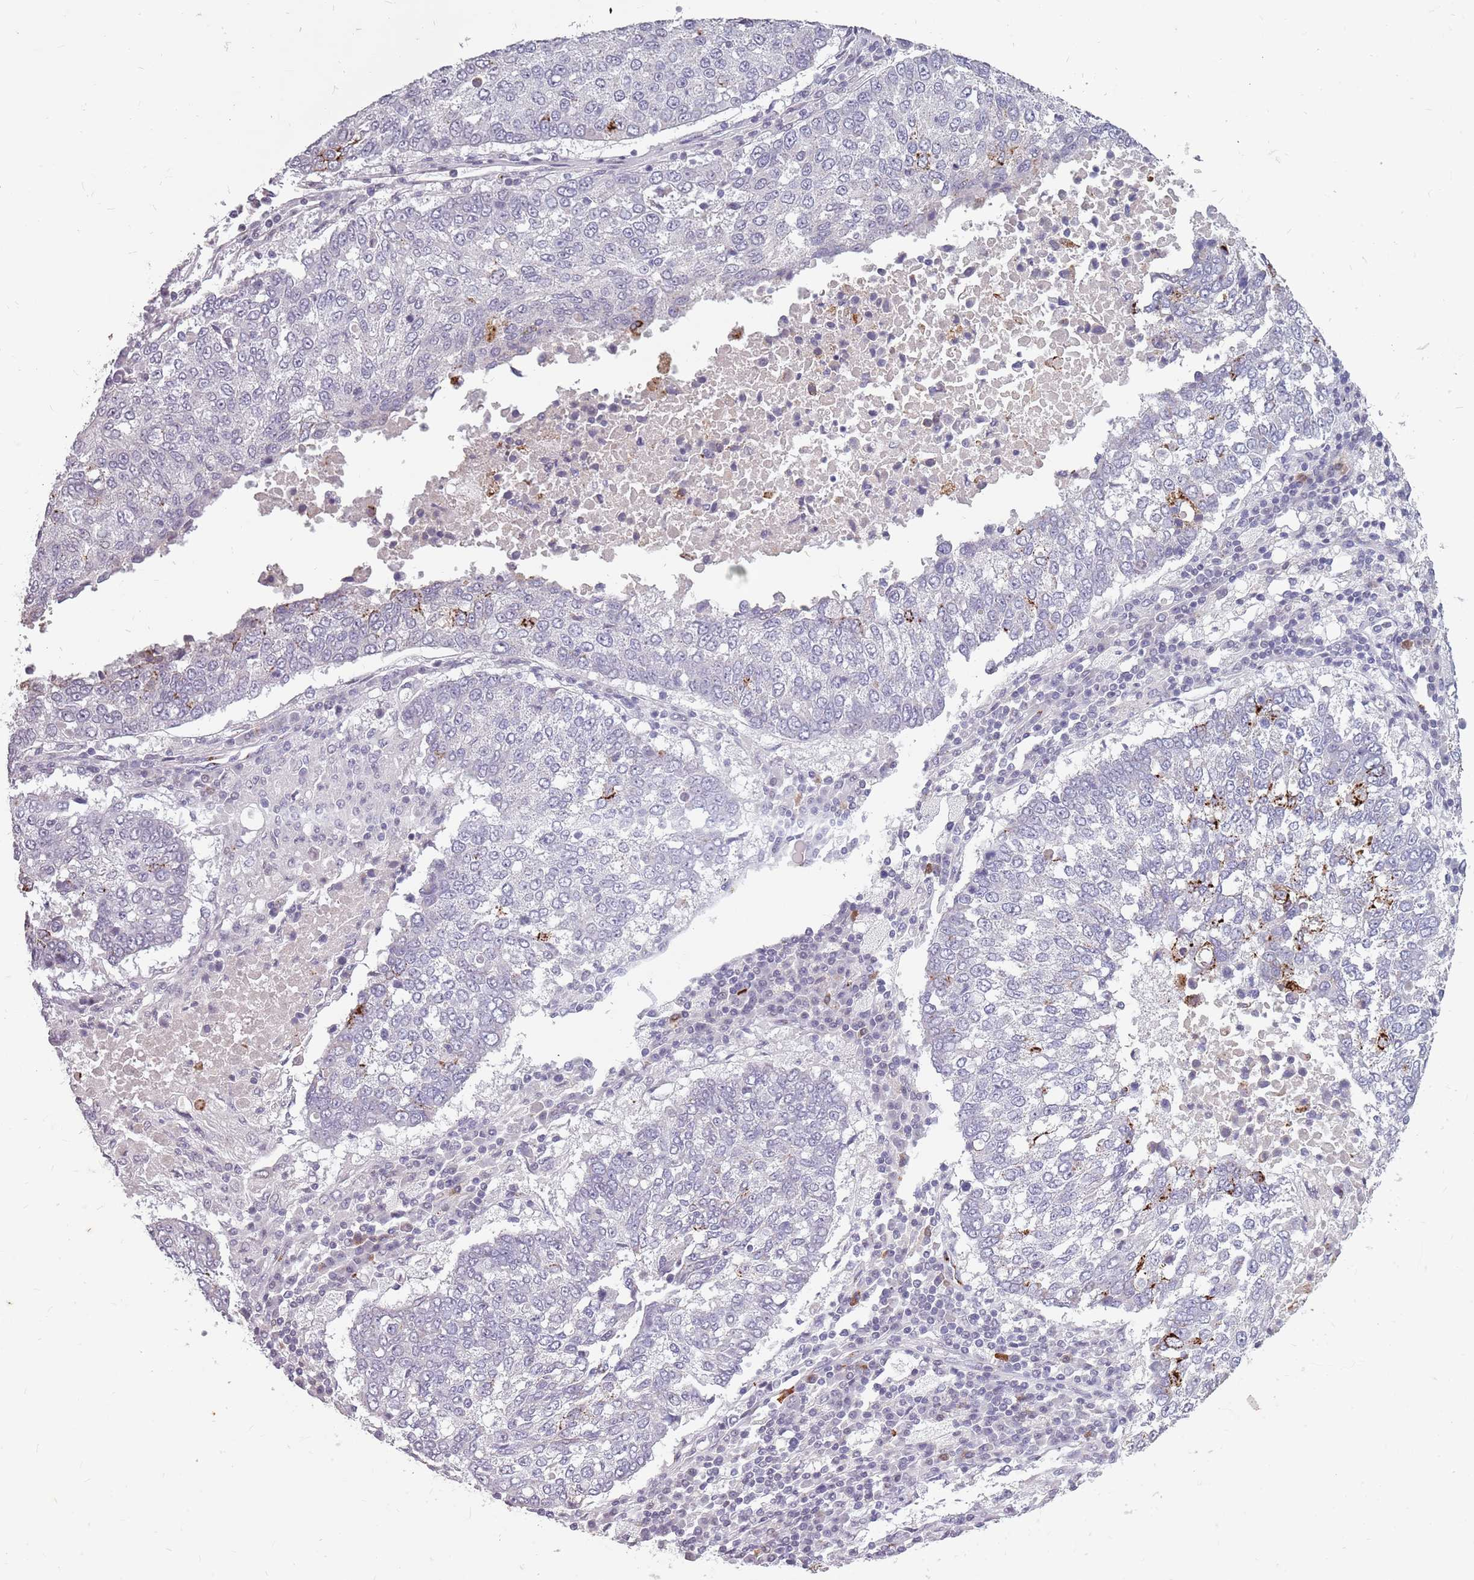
{"staining": {"intensity": "strong", "quantity": "<25%", "location": "cytoplasmic/membranous"}, "tissue": "lung cancer", "cell_type": "Tumor cells", "image_type": "cancer", "snomed": [{"axis": "morphology", "description": "Squamous cell carcinoma, NOS"}, {"axis": "topography", "description": "Lung"}], "caption": "Immunohistochemistry (IHC) of human lung squamous cell carcinoma displays medium levels of strong cytoplasmic/membranous positivity in approximately <25% of tumor cells. (DAB (3,3'-diaminobenzidine) IHC, brown staining for protein, blue staining for nuclei).", "gene": "NEK6", "patient": {"sex": "male", "age": 73}}